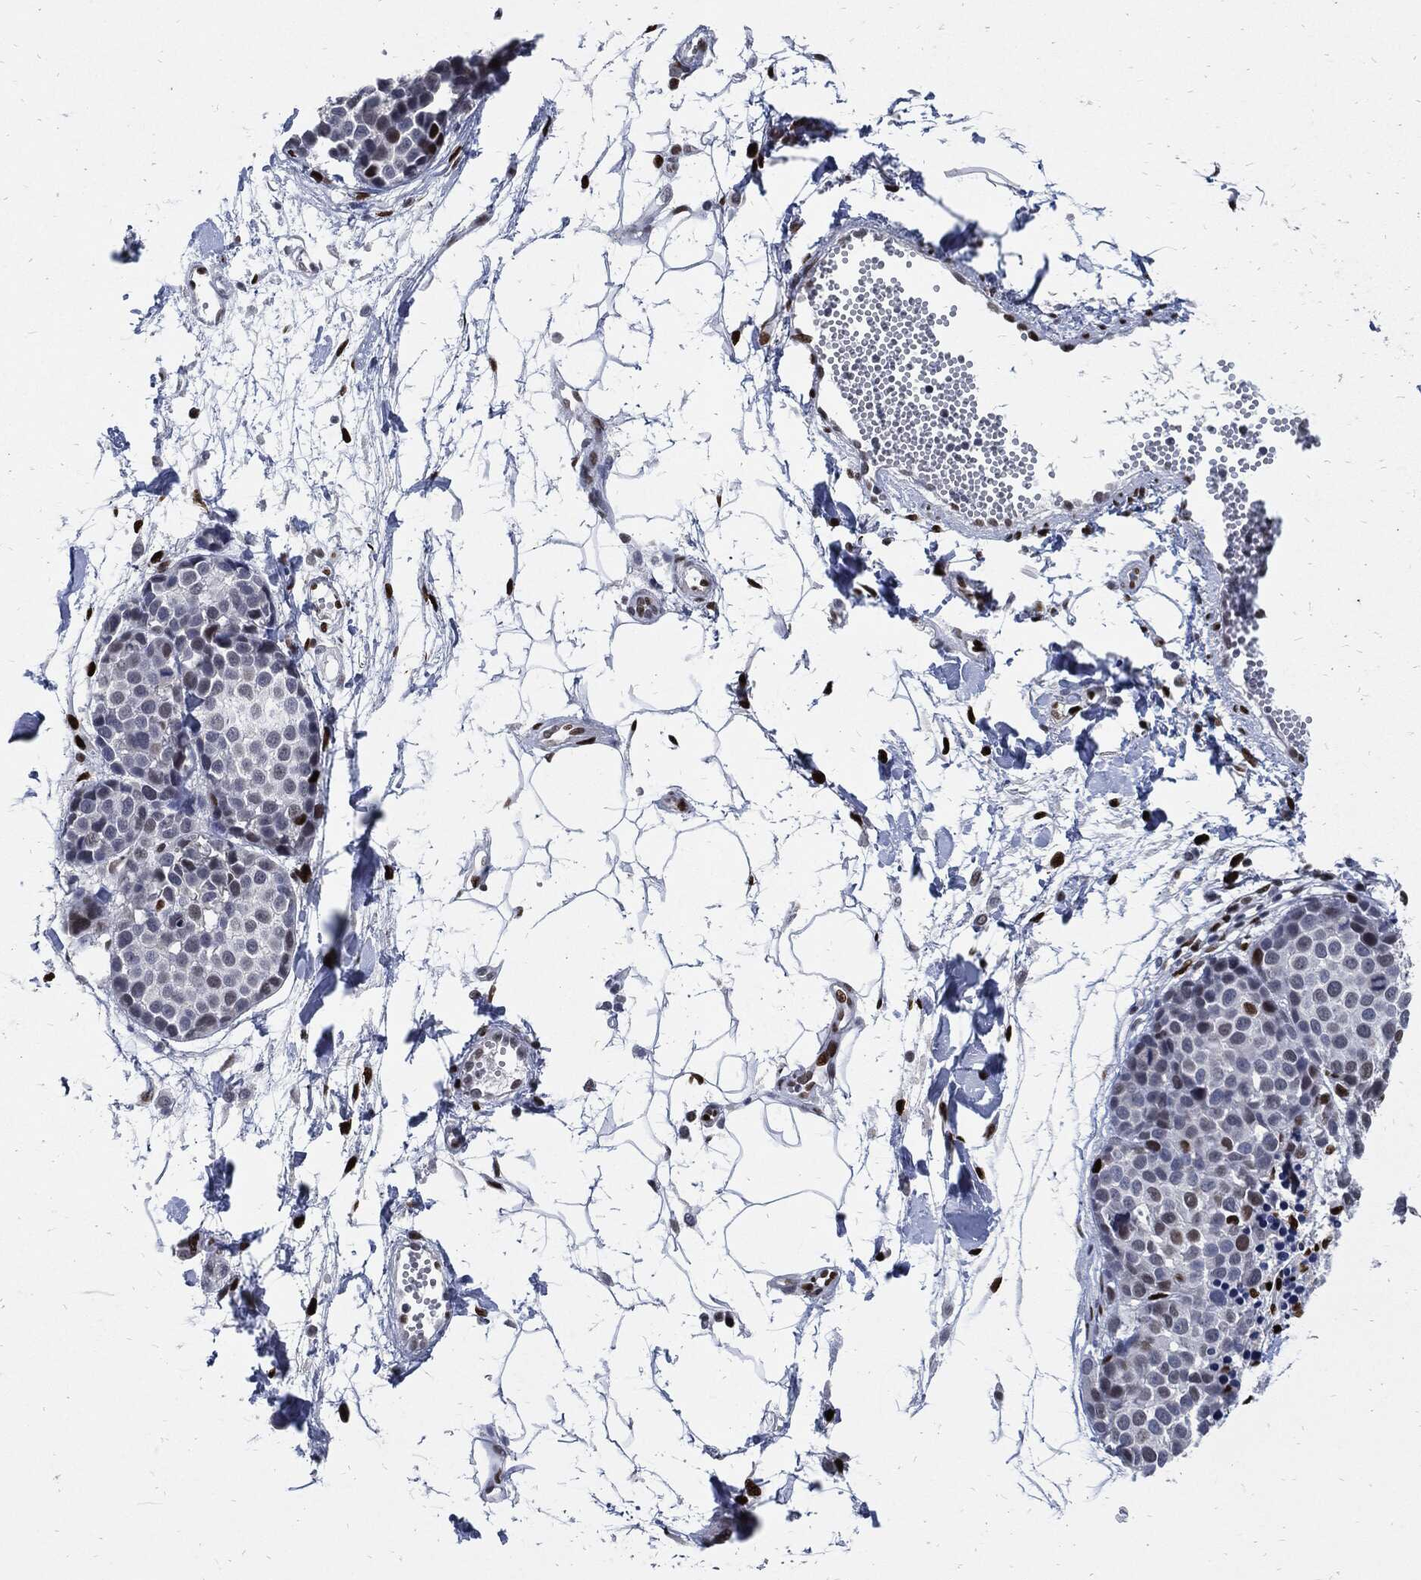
{"staining": {"intensity": "moderate", "quantity": "<25%", "location": "nuclear"}, "tissue": "melanoma", "cell_type": "Tumor cells", "image_type": "cancer", "snomed": [{"axis": "morphology", "description": "Malignant melanoma, NOS"}, {"axis": "topography", "description": "Skin"}], "caption": "The image exhibits staining of malignant melanoma, revealing moderate nuclear protein staining (brown color) within tumor cells.", "gene": "JUN", "patient": {"sex": "female", "age": 86}}